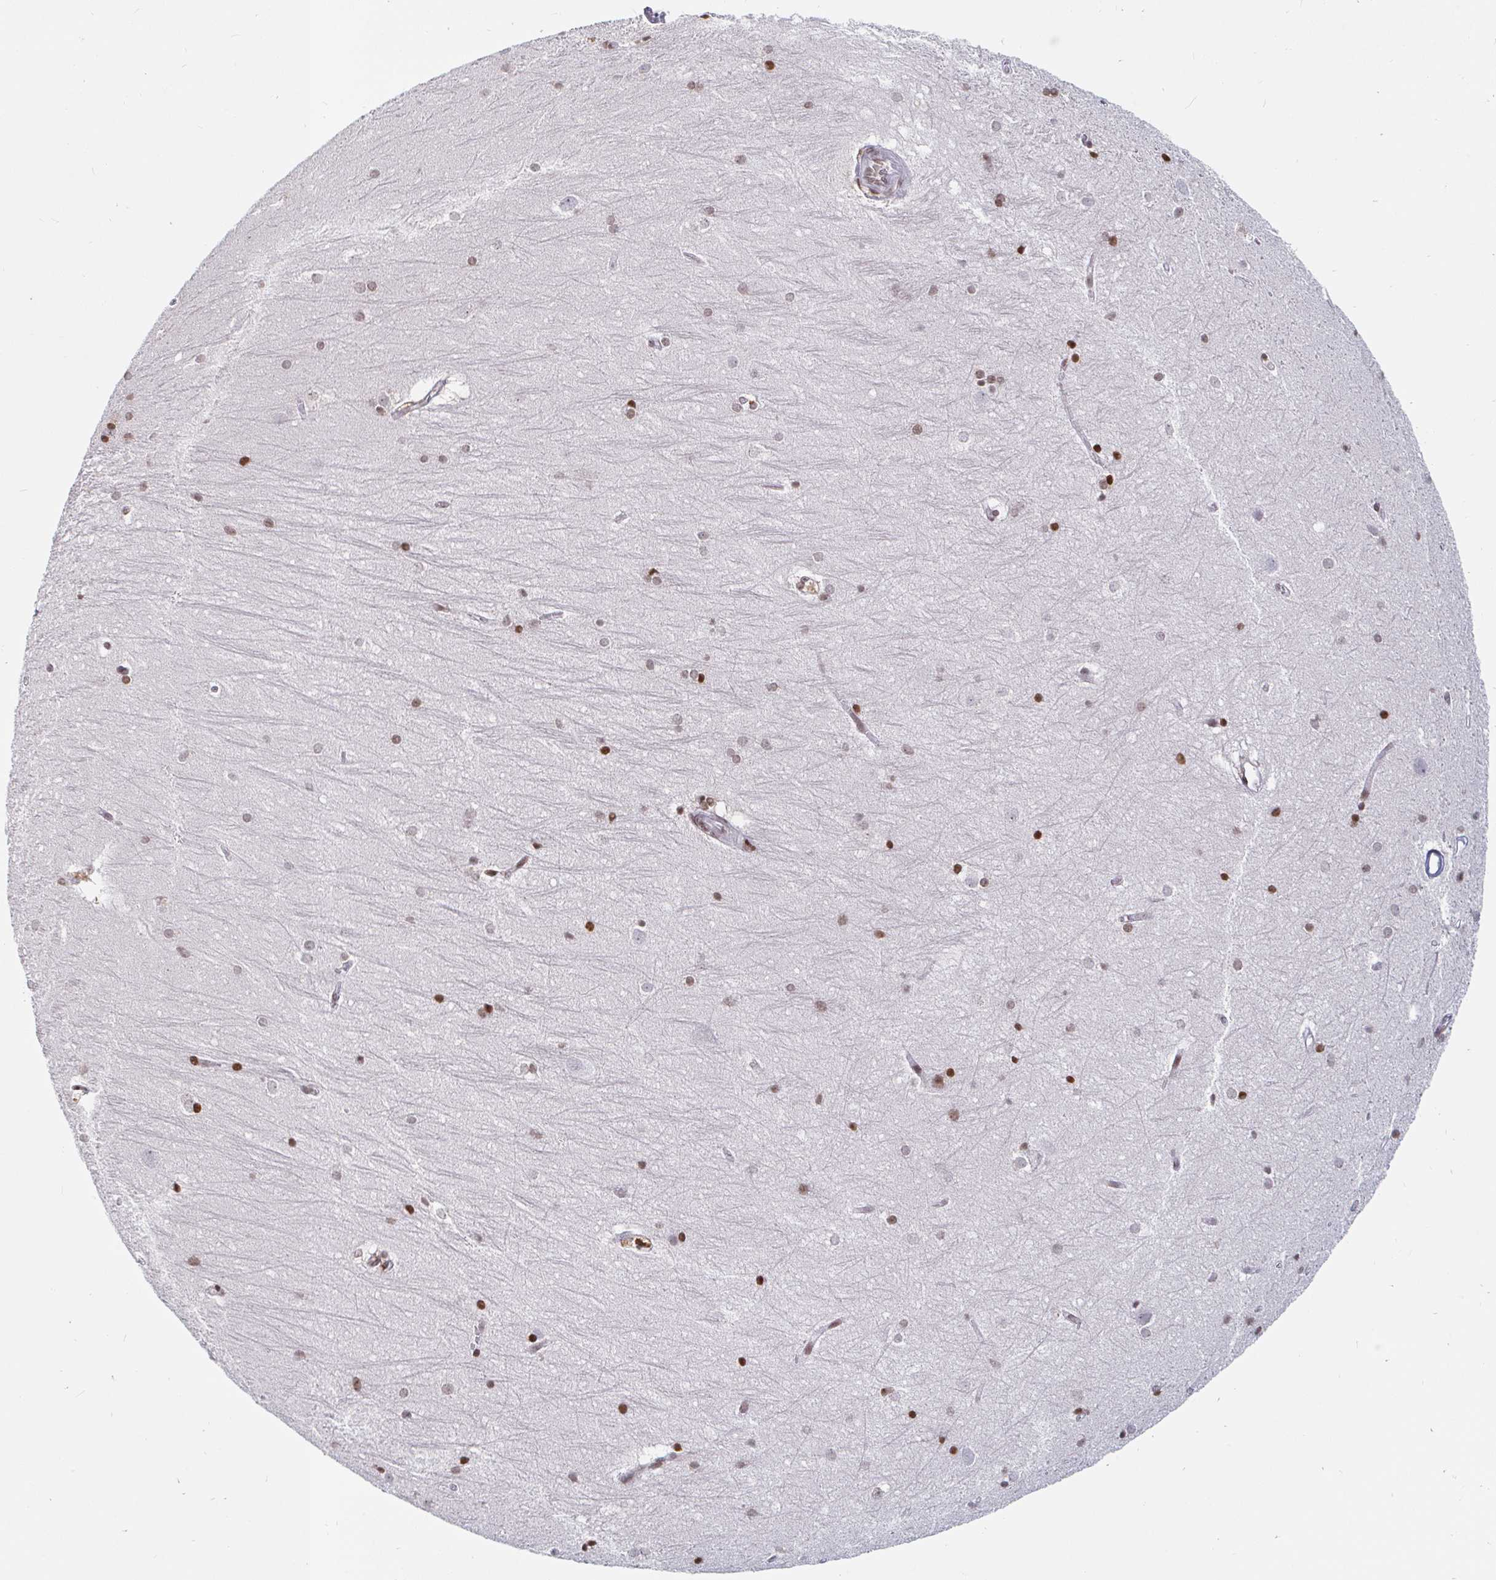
{"staining": {"intensity": "strong", "quantity": "<25%", "location": "nuclear"}, "tissue": "hippocampus", "cell_type": "Glial cells", "image_type": "normal", "snomed": [{"axis": "morphology", "description": "Normal tissue, NOS"}, {"axis": "topography", "description": "Cerebral cortex"}, {"axis": "topography", "description": "Hippocampus"}], "caption": "Glial cells reveal medium levels of strong nuclear staining in approximately <25% of cells in benign hippocampus. (DAB (3,3'-diaminobenzidine) = brown stain, brightfield microscopy at high magnification).", "gene": "HOXC10", "patient": {"sex": "female", "age": 19}}